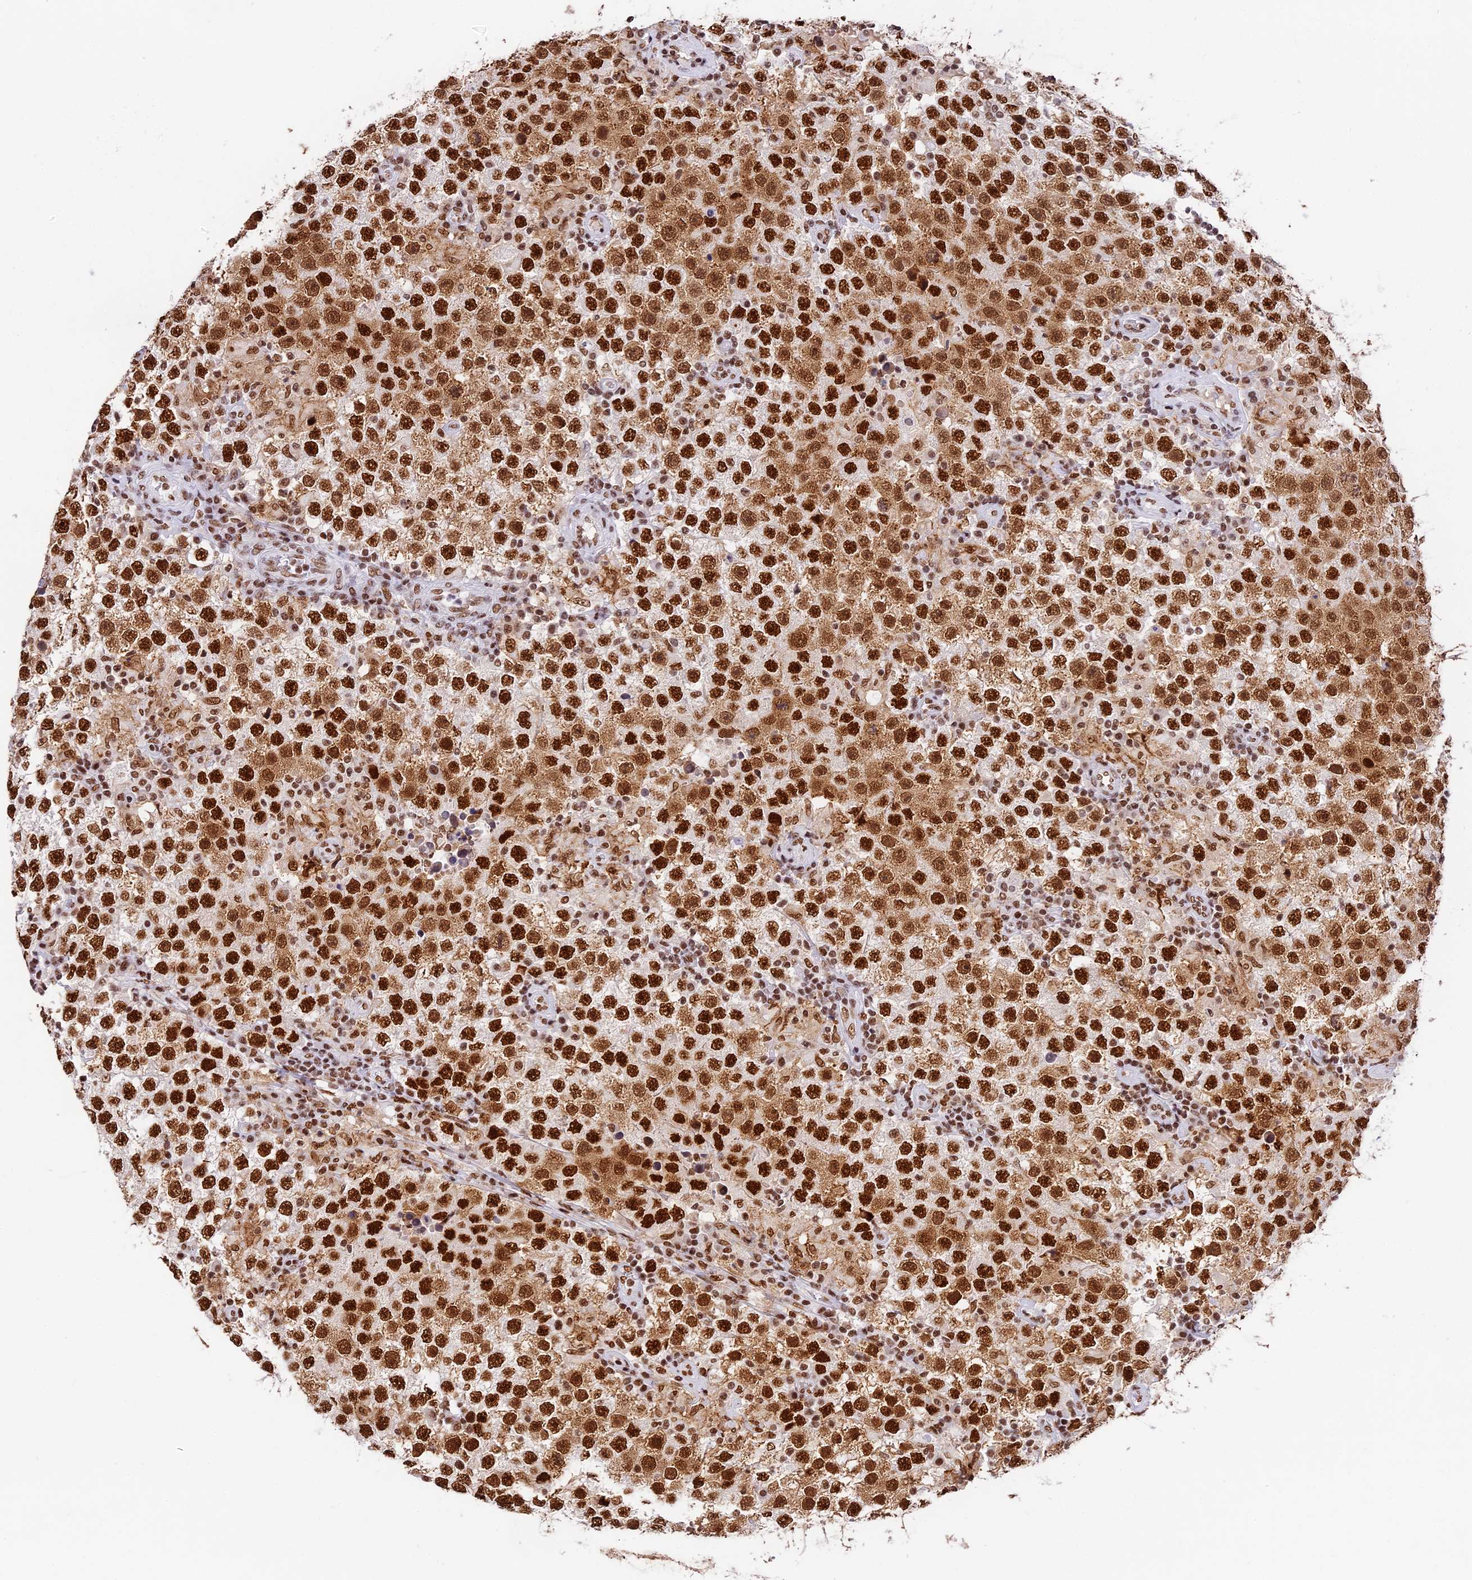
{"staining": {"intensity": "strong", "quantity": ">75%", "location": "cytoplasmic/membranous,nuclear"}, "tissue": "testis cancer", "cell_type": "Tumor cells", "image_type": "cancer", "snomed": [{"axis": "morphology", "description": "Normal tissue, NOS"}, {"axis": "morphology", "description": "Urothelial carcinoma, High grade"}, {"axis": "morphology", "description": "Seminoma, NOS"}, {"axis": "morphology", "description": "Carcinoma, Embryonal, NOS"}, {"axis": "topography", "description": "Urinary bladder"}, {"axis": "topography", "description": "Testis"}], "caption": "Human seminoma (testis) stained for a protein (brown) reveals strong cytoplasmic/membranous and nuclear positive positivity in about >75% of tumor cells.", "gene": "SBNO1", "patient": {"sex": "male", "age": 41}}